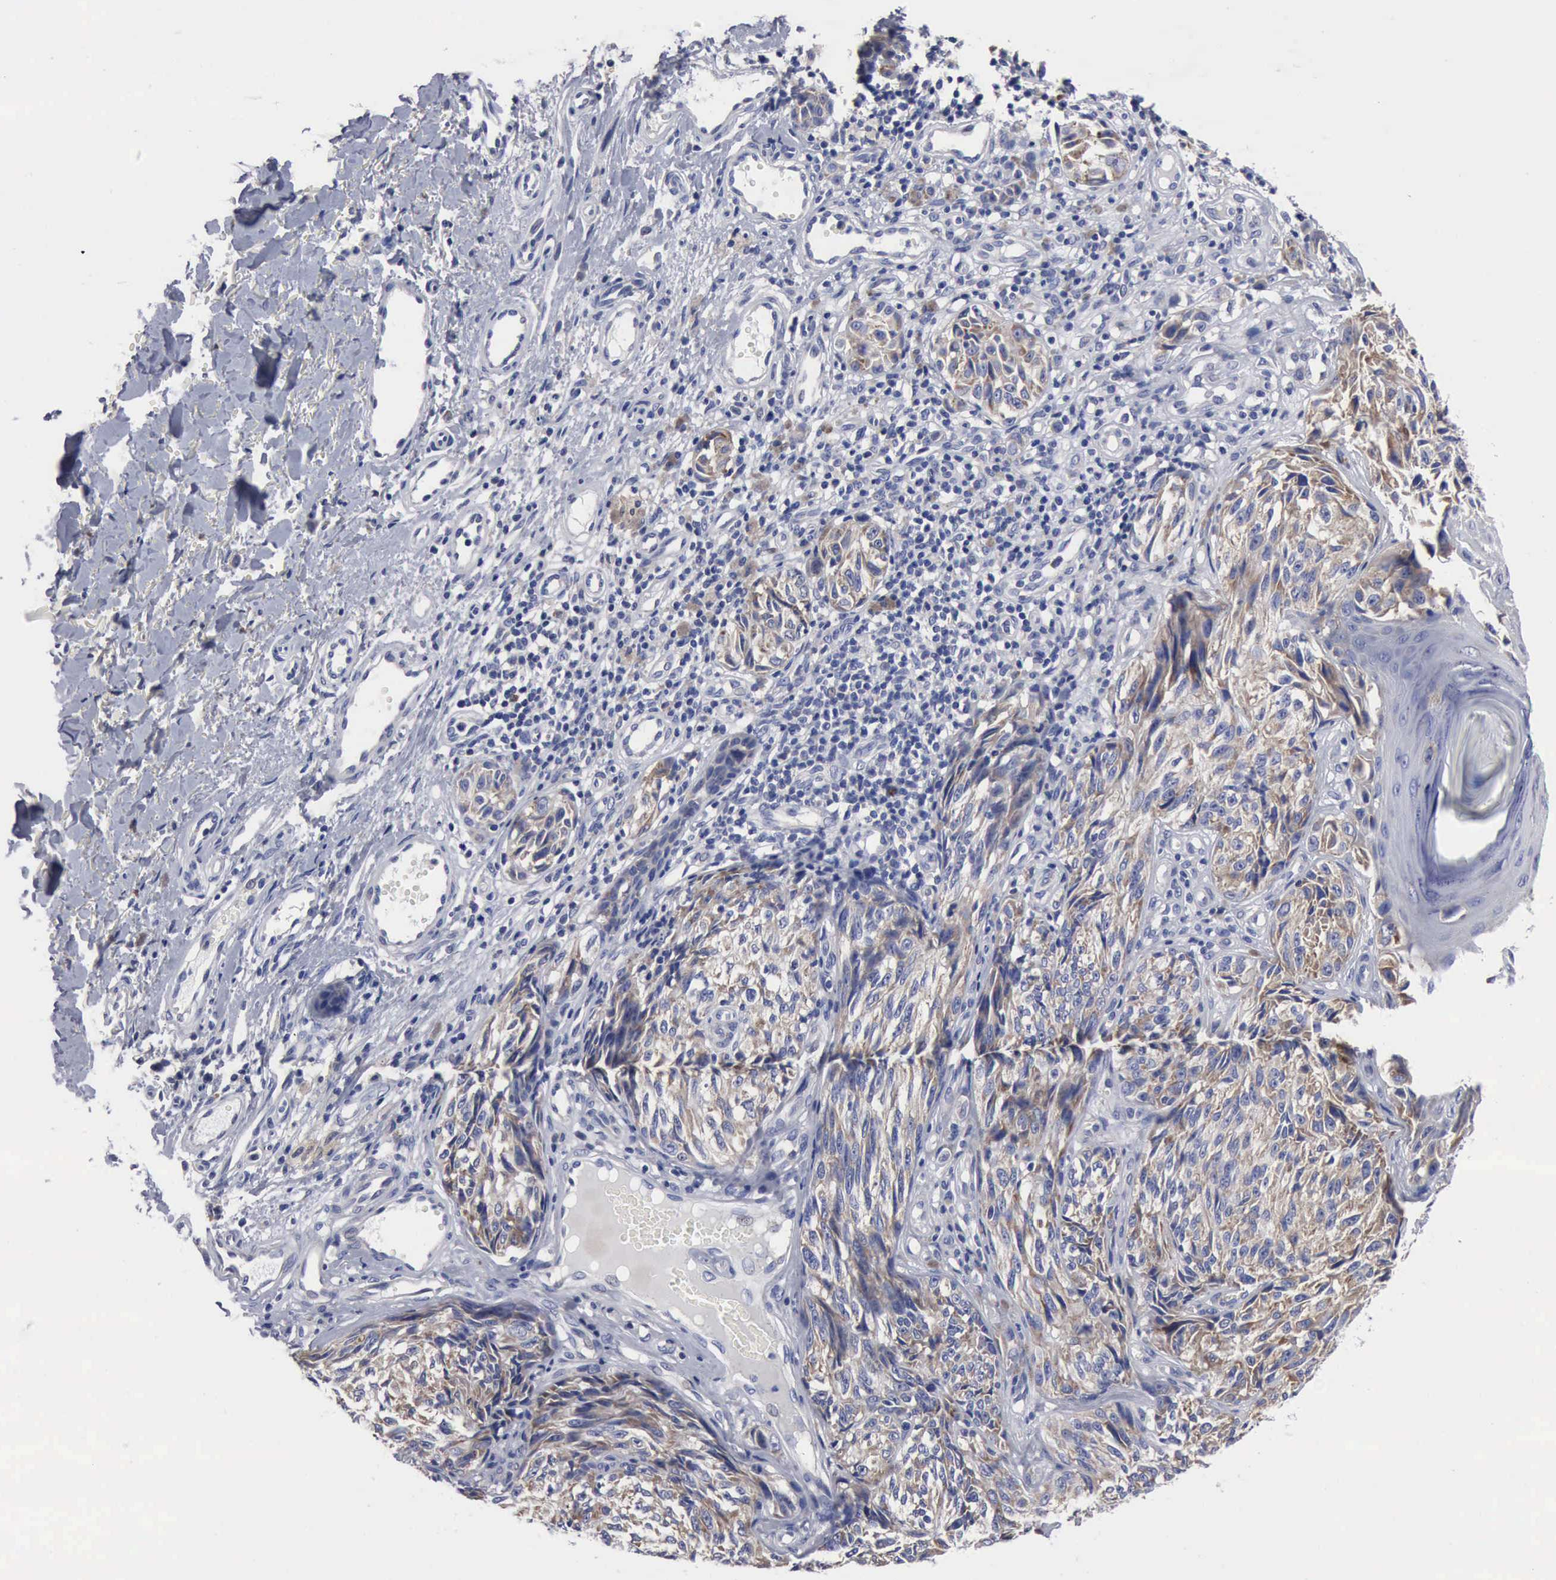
{"staining": {"intensity": "moderate", "quantity": "25%-75%", "location": "cytoplasmic/membranous"}, "tissue": "melanoma", "cell_type": "Tumor cells", "image_type": "cancer", "snomed": [{"axis": "morphology", "description": "Malignant melanoma, NOS"}, {"axis": "topography", "description": "Skin"}], "caption": "An image showing moderate cytoplasmic/membranous staining in approximately 25%-75% of tumor cells in malignant melanoma, as visualized by brown immunohistochemical staining.", "gene": "TXLNG", "patient": {"sex": "male", "age": 67}}